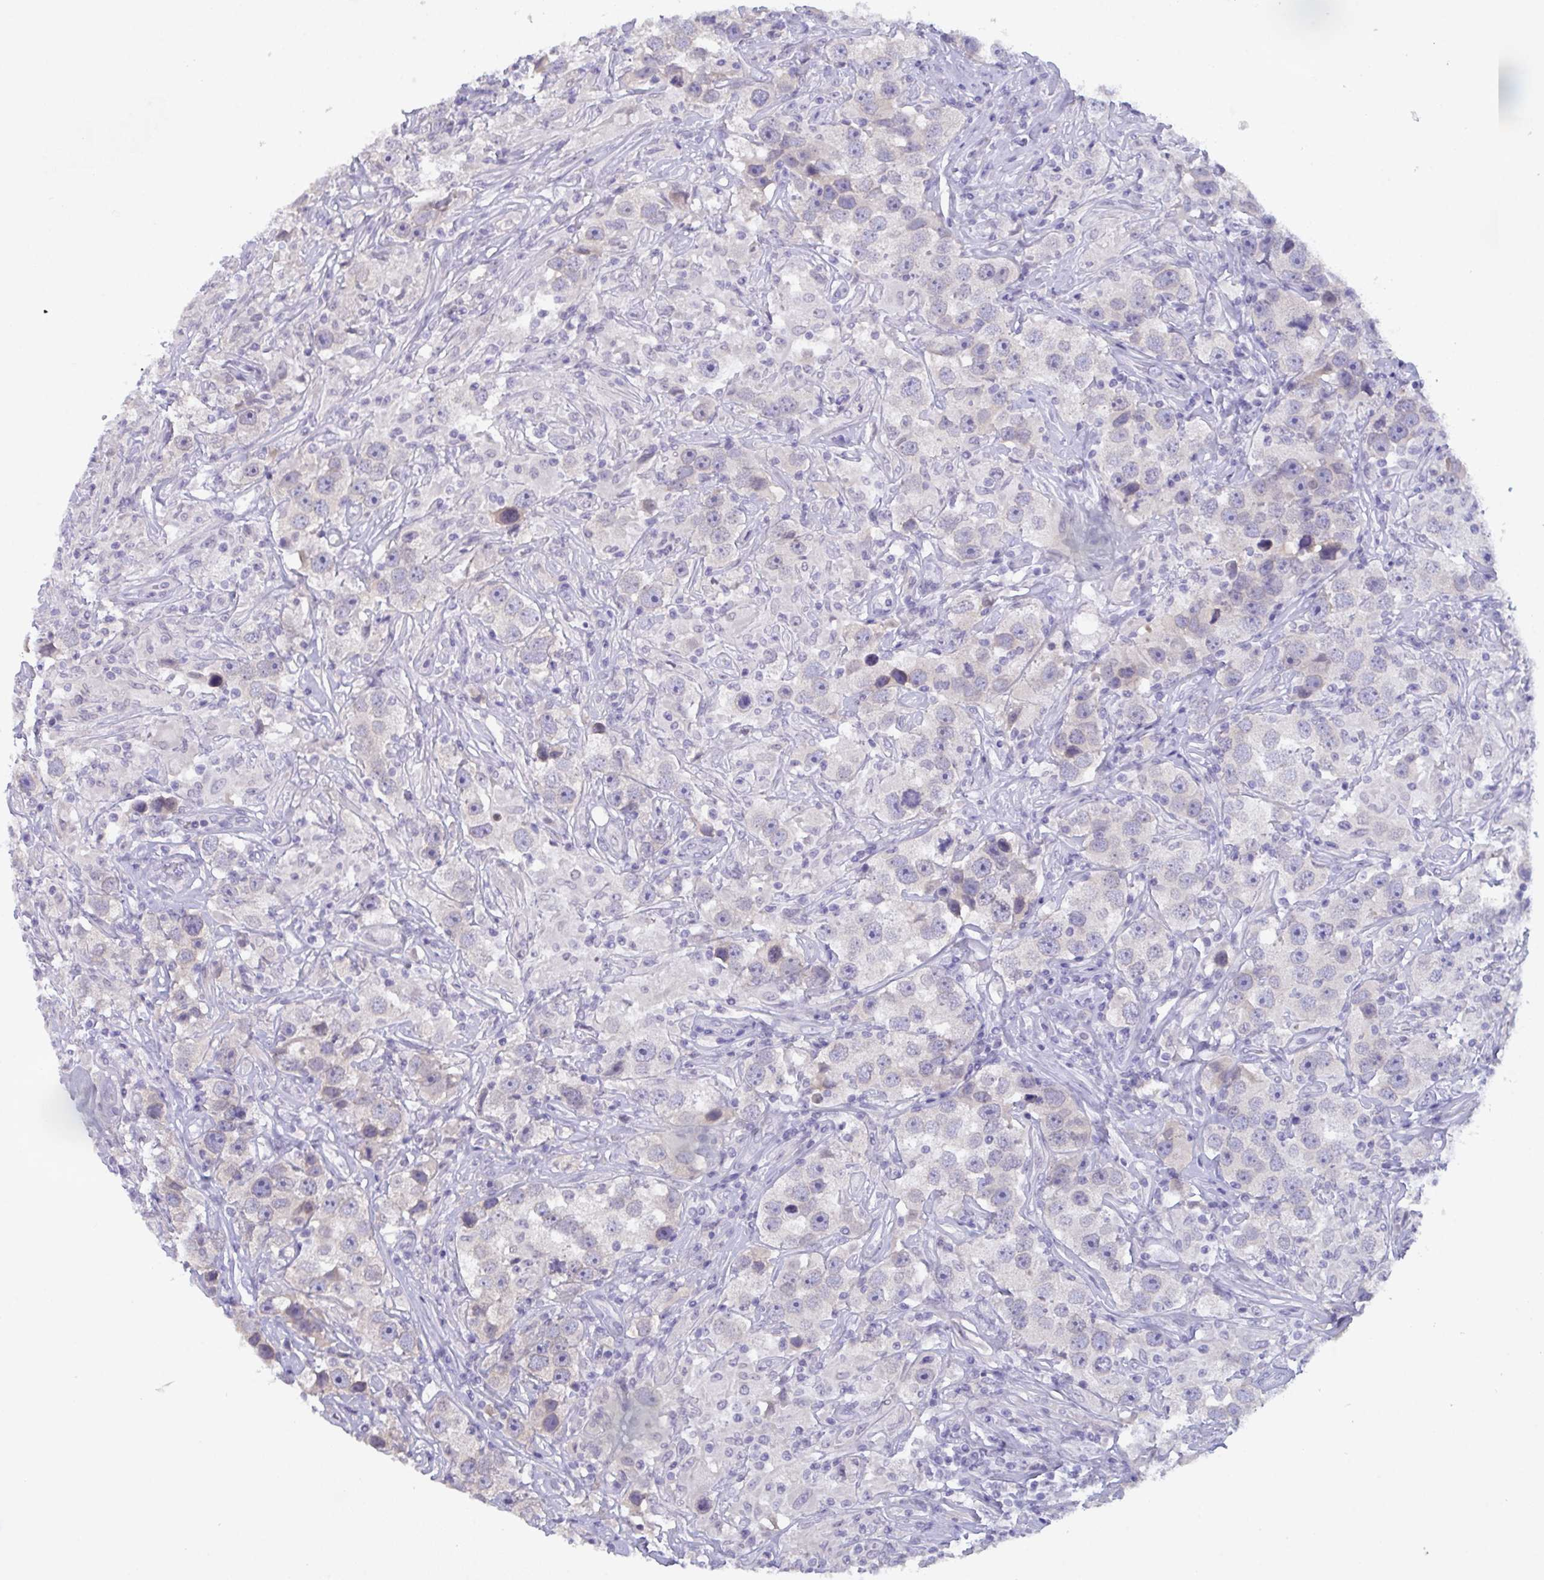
{"staining": {"intensity": "negative", "quantity": "none", "location": "none"}, "tissue": "testis cancer", "cell_type": "Tumor cells", "image_type": "cancer", "snomed": [{"axis": "morphology", "description": "Seminoma, NOS"}, {"axis": "topography", "description": "Testis"}], "caption": "Immunohistochemistry (IHC) histopathology image of human testis cancer (seminoma) stained for a protein (brown), which reveals no positivity in tumor cells.", "gene": "SERPINB13", "patient": {"sex": "male", "age": 49}}